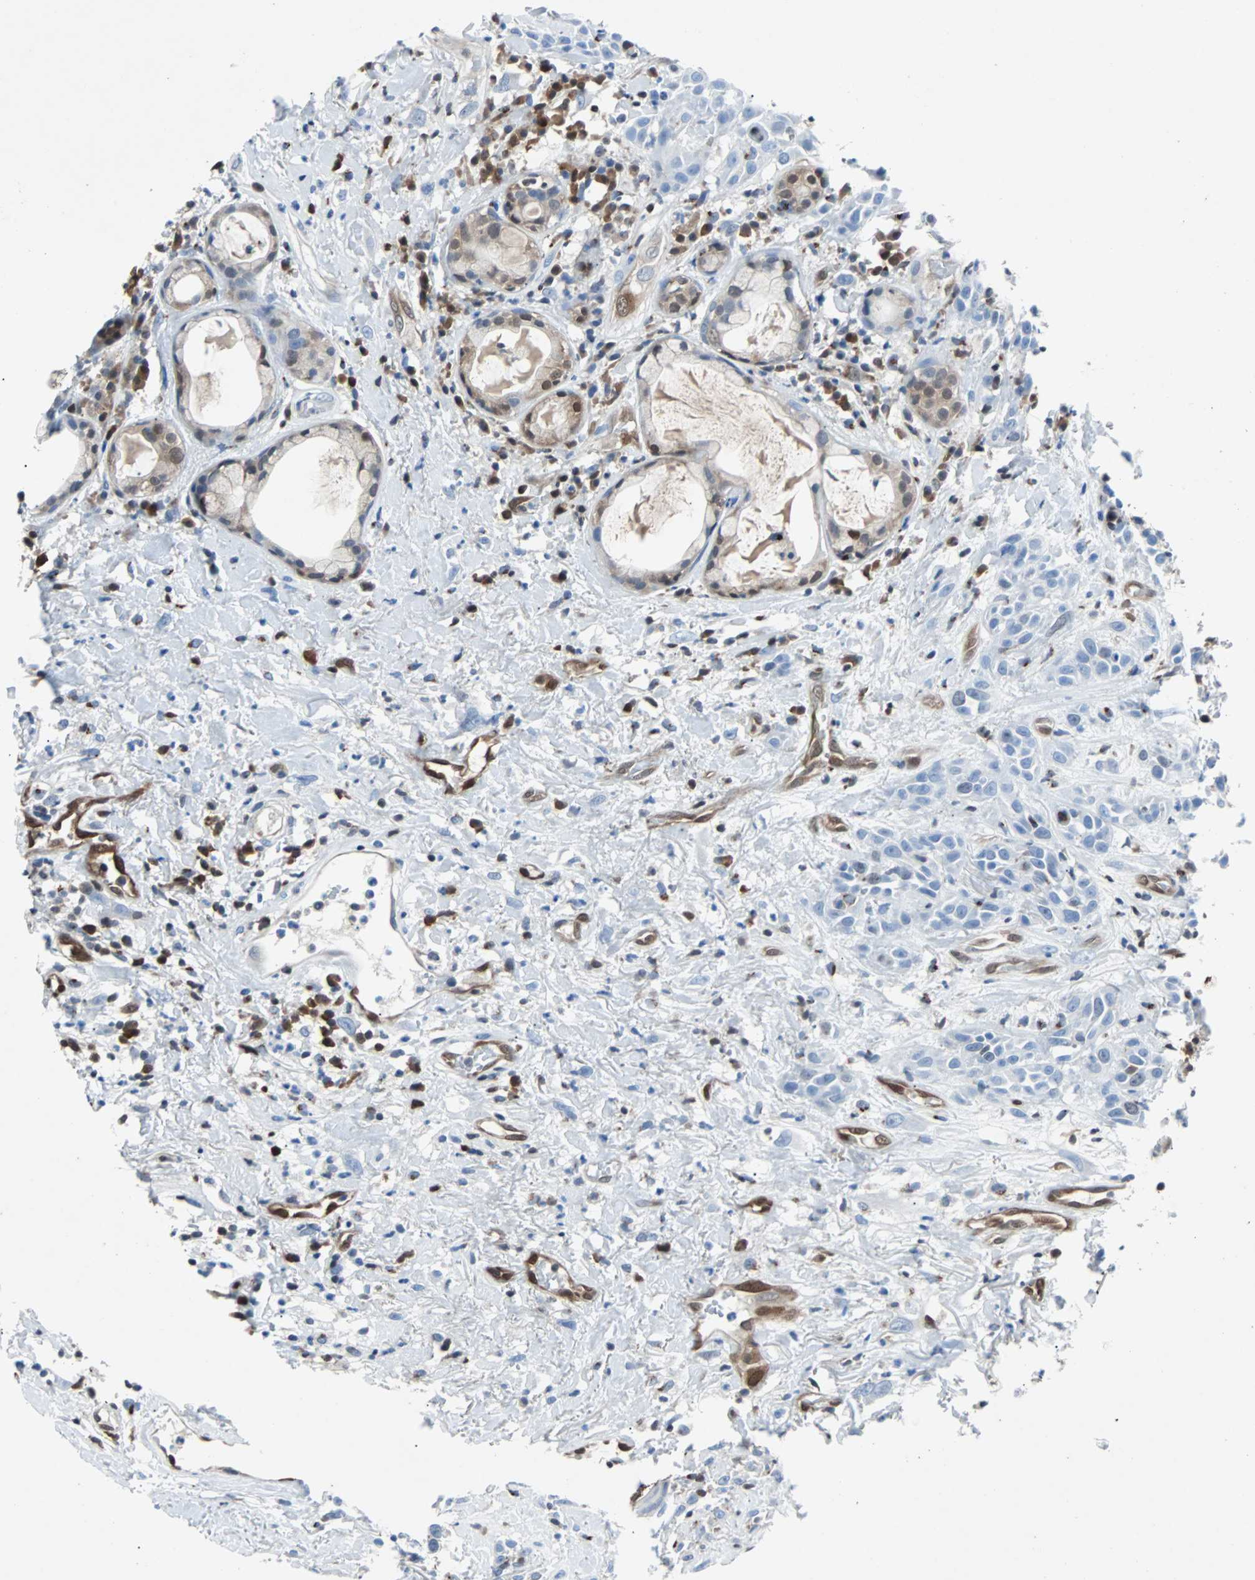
{"staining": {"intensity": "negative", "quantity": "none", "location": "none"}, "tissue": "head and neck cancer", "cell_type": "Tumor cells", "image_type": "cancer", "snomed": [{"axis": "morphology", "description": "Squamous cell carcinoma, NOS"}, {"axis": "topography", "description": "Head-Neck"}], "caption": "The micrograph shows no staining of tumor cells in head and neck cancer (squamous cell carcinoma).", "gene": "MAP2K6", "patient": {"sex": "male", "age": 62}}